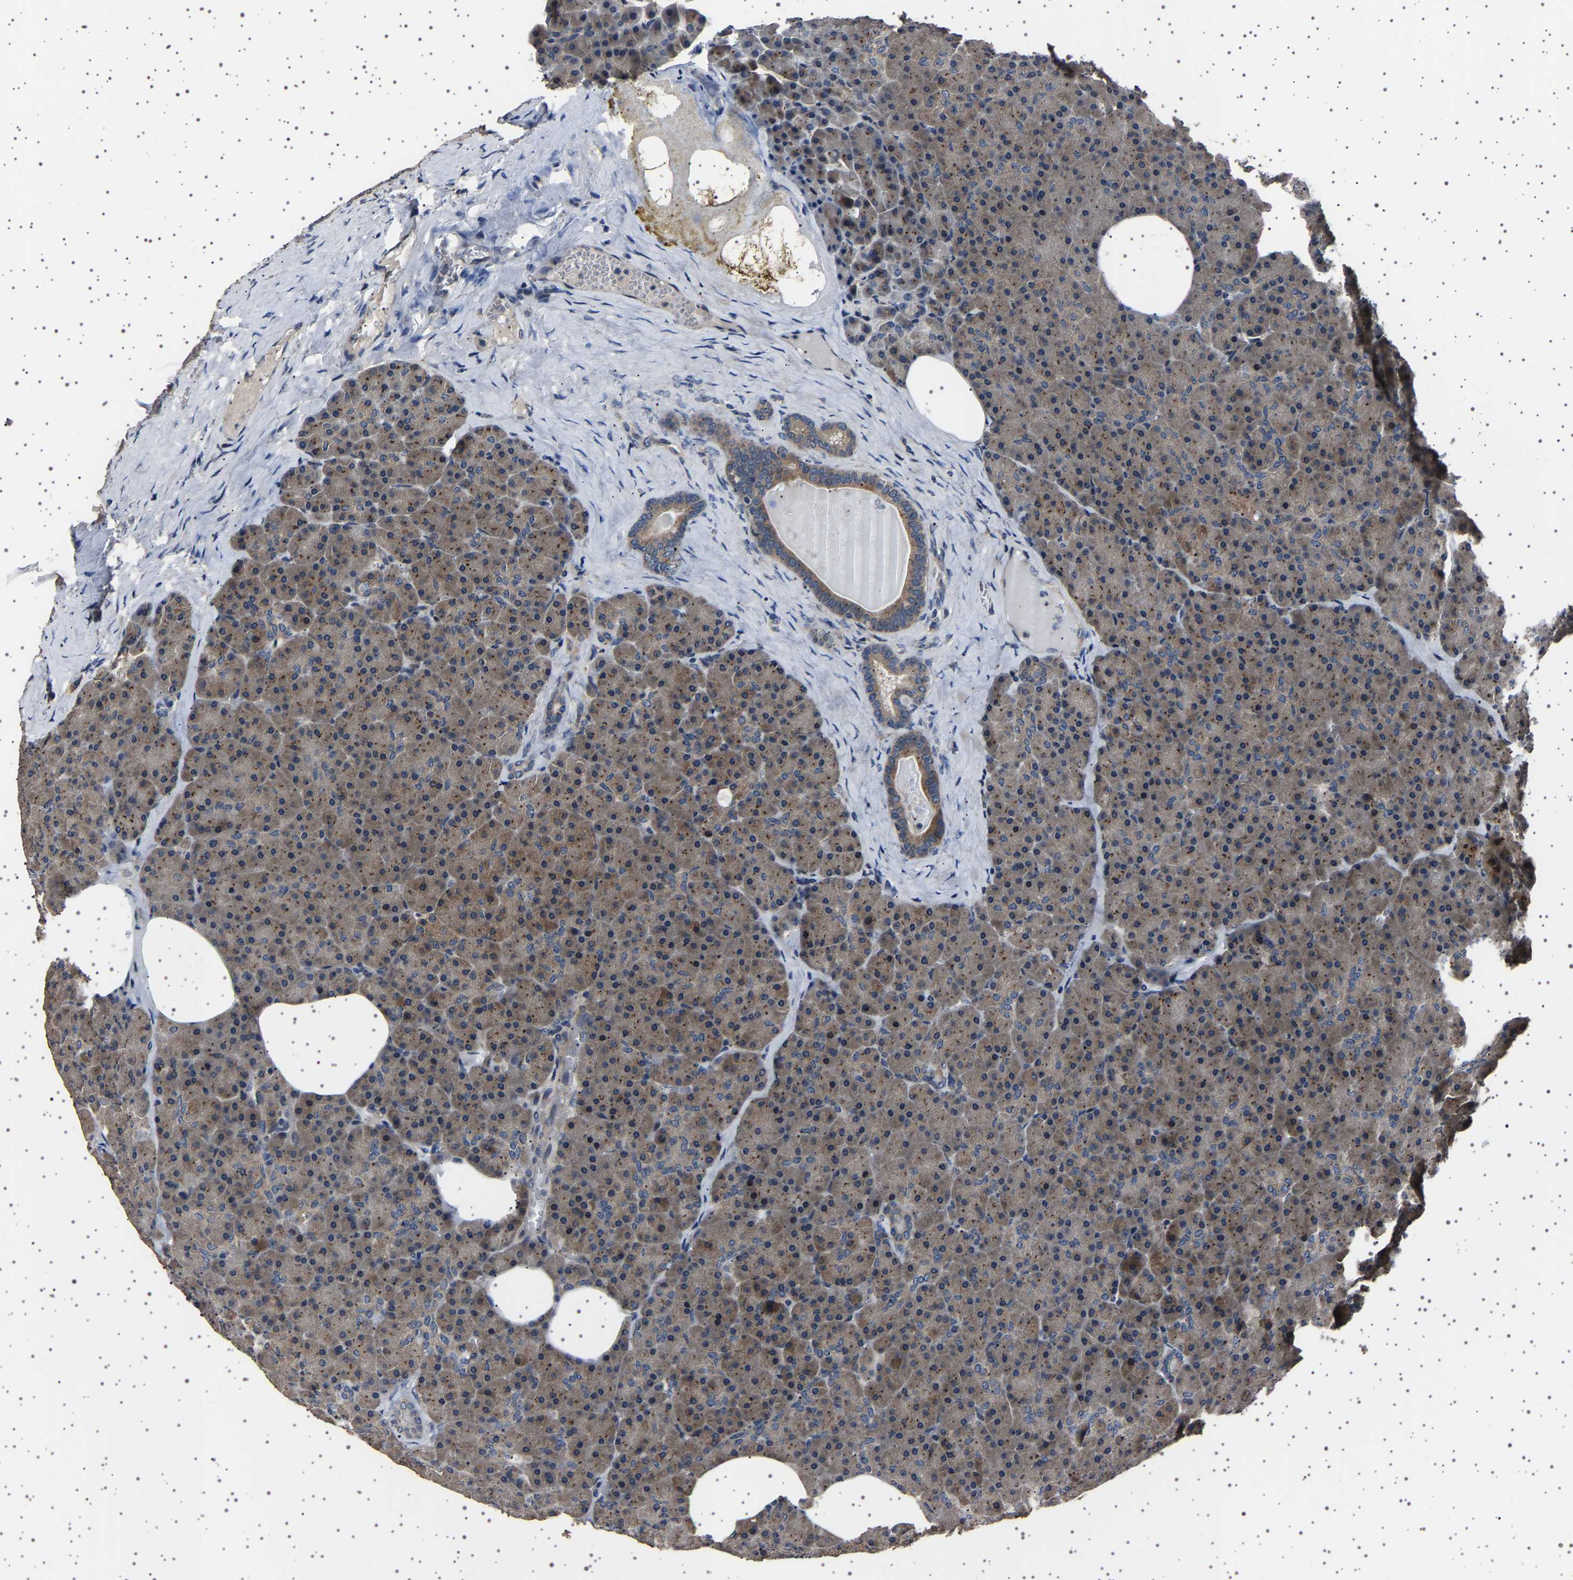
{"staining": {"intensity": "moderate", "quantity": "<25%", "location": "cytoplasmic/membranous"}, "tissue": "pancreas", "cell_type": "Exocrine glandular cells", "image_type": "normal", "snomed": [{"axis": "morphology", "description": "Normal tissue, NOS"}, {"axis": "morphology", "description": "Carcinoid, malignant, NOS"}, {"axis": "topography", "description": "Pancreas"}], "caption": "Moderate cytoplasmic/membranous positivity for a protein is appreciated in about <25% of exocrine glandular cells of unremarkable pancreas using immunohistochemistry.", "gene": "NCKAP1", "patient": {"sex": "female", "age": 35}}